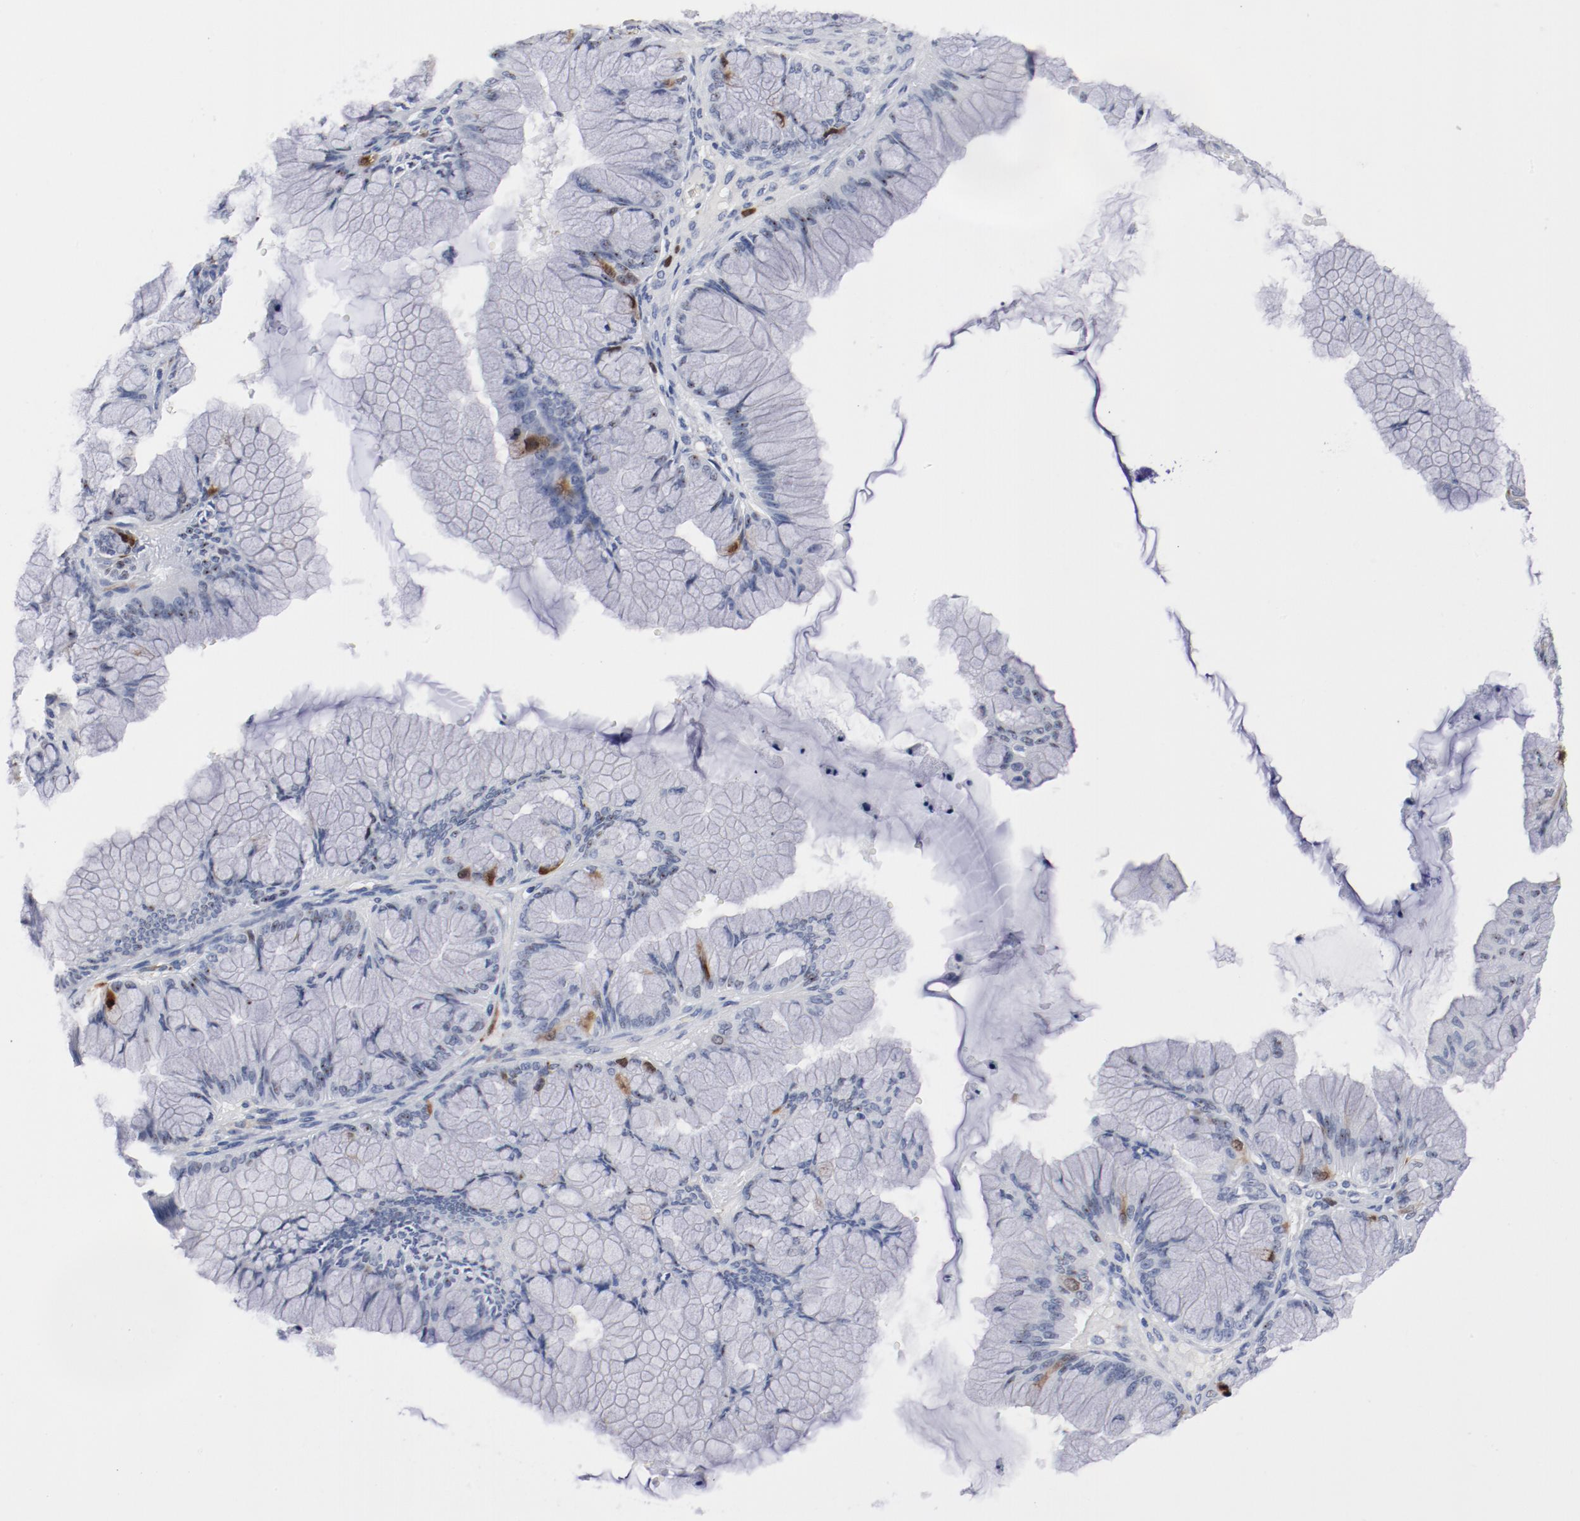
{"staining": {"intensity": "moderate", "quantity": "<25%", "location": "cytoplasmic/membranous,nuclear"}, "tissue": "ovarian cancer", "cell_type": "Tumor cells", "image_type": "cancer", "snomed": [{"axis": "morphology", "description": "Cystadenocarcinoma, mucinous, NOS"}, {"axis": "topography", "description": "Ovary"}], "caption": "A low amount of moderate cytoplasmic/membranous and nuclear staining is appreciated in approximately <25% of tumor cells in ovarian cancer (mucinous cystadenocarcinoma) tissue.", "gene": "CDC20", "patient": {"sex": "female", "age": 63}}